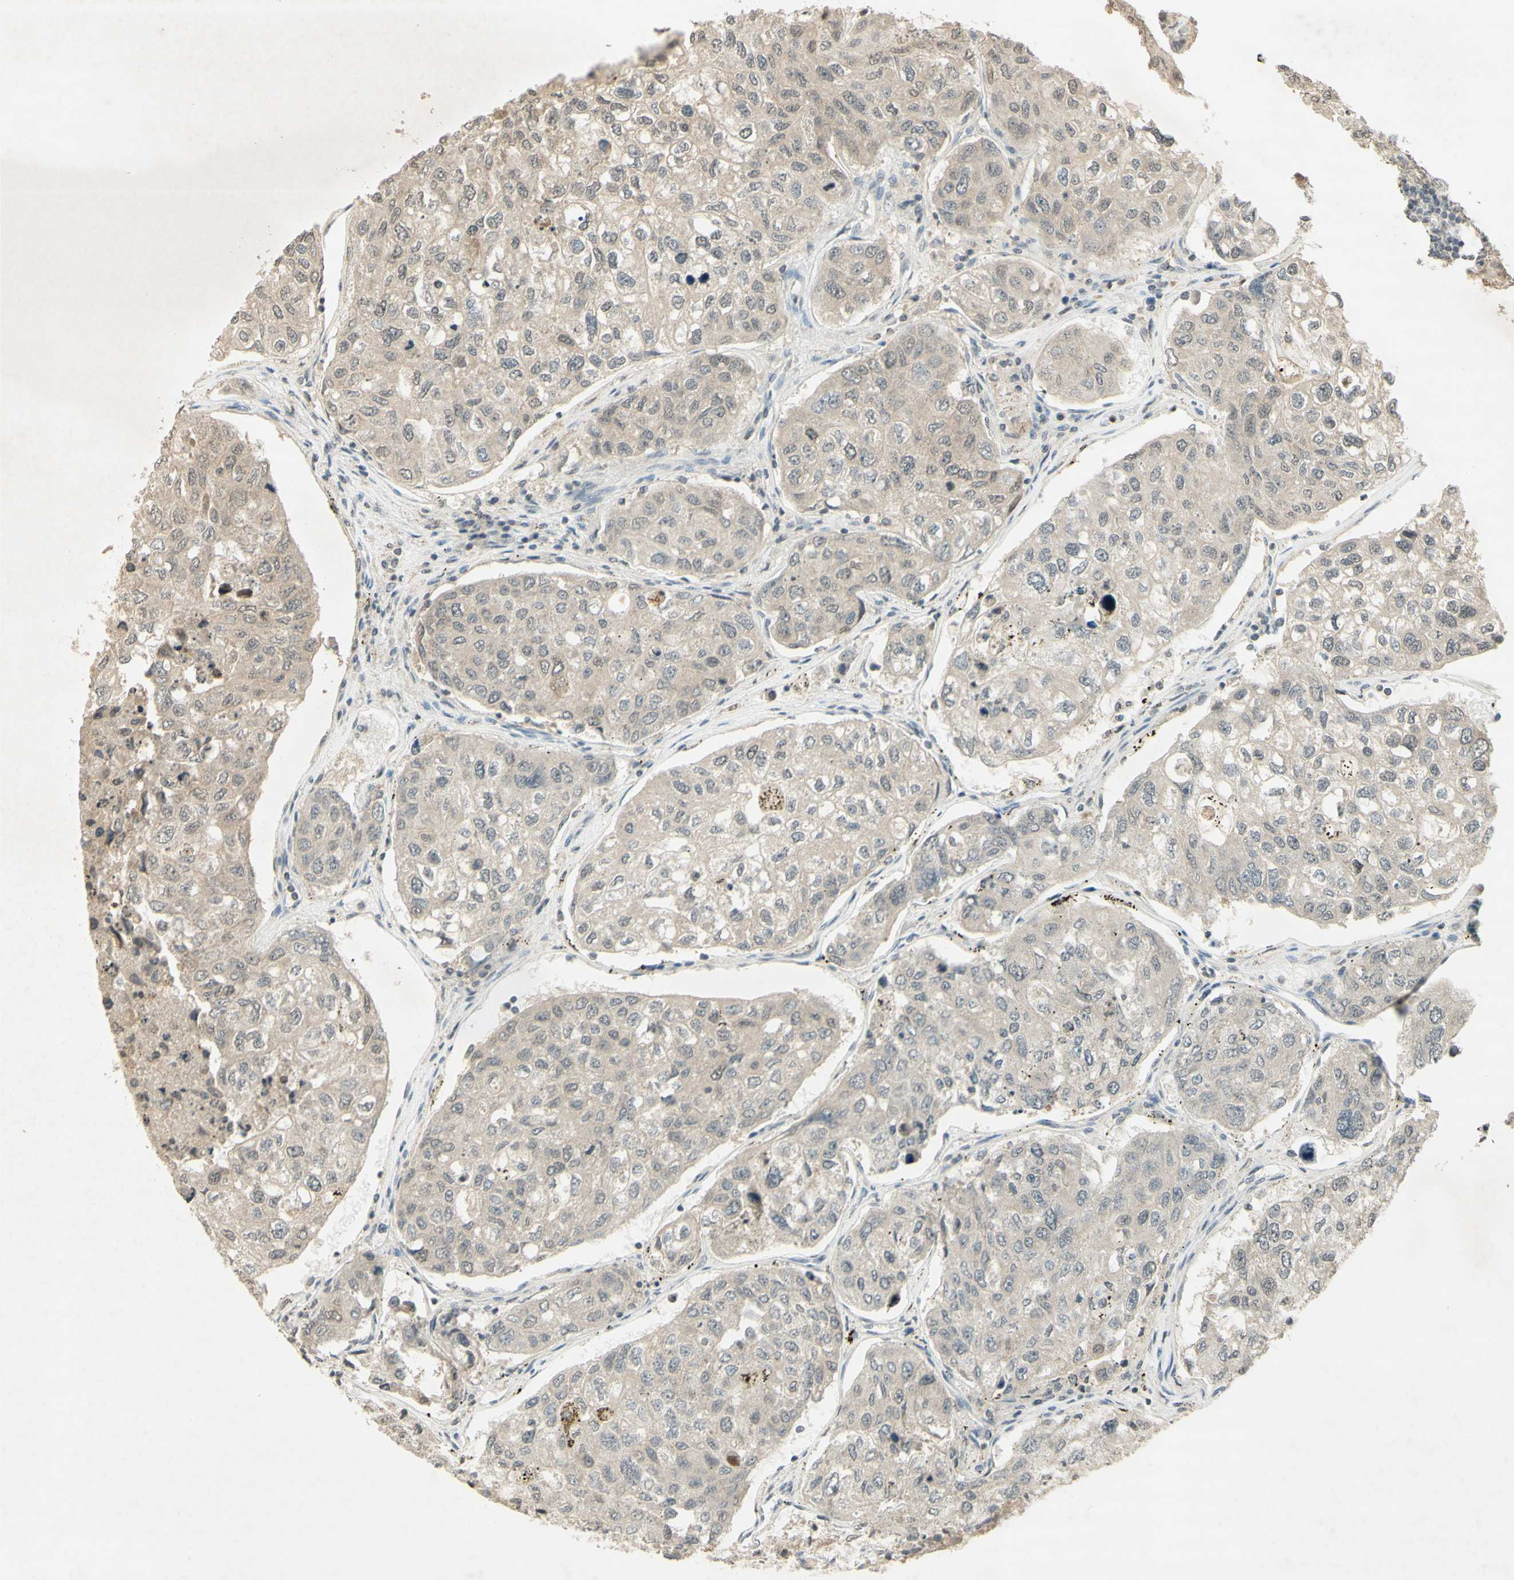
{"staining": {"intensity": "weak", "quantity": ">75%", "location": "cytoplasmic/membranous"}, "tissue": "urothelial cancer", "cell_type": "Tumor cells", "image_type": "cancer", "snomed": [{"axis": "morphology", "description": "Urothelial carcinoma, High grade"}, {"axis": "topography", "description": "Lymph node"}, {"axis": "topography", "description": "Urinary bladder"}], "caption": "Immunohistochemistry (IHC) micrograph of neoplastic tissue: urothelial cancer stained using IHC reveals low levels of weak protein expression localized specifically in the cytoplasmic/membranous of tumor cells, appearing as a cytoplasmic/membranous brown color.", "gene": "GLI1", "patient": {"sex": "male", "age": 51}}